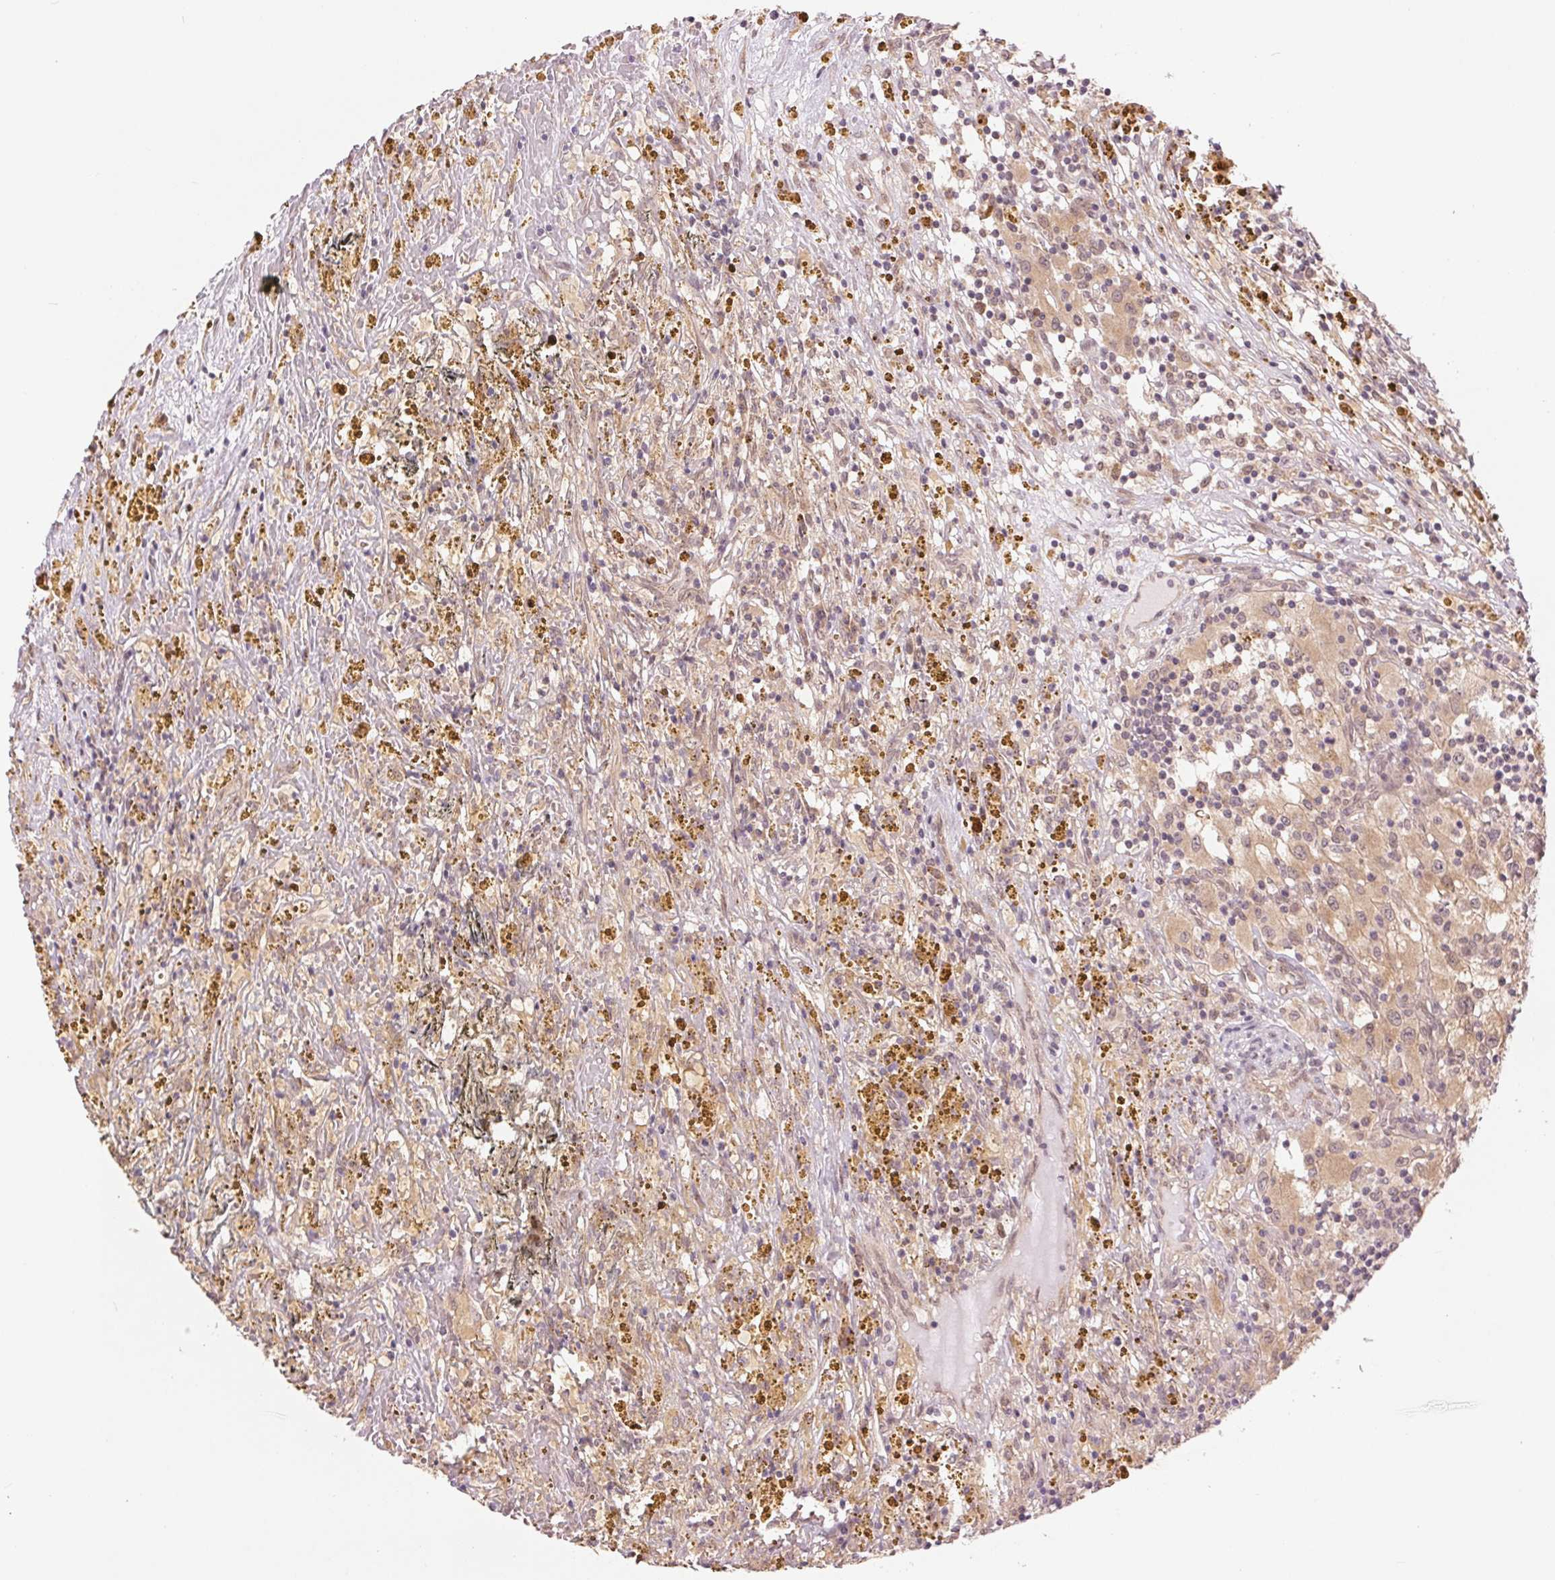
{"staining": {"intensity": "weak", "quantity": ">75%", "location": "cytoplasmic/membranous,nuclear"}, "tissue": "renal cancer", "cell_type": "Tumor cells", "image_type": "cancer", "snomed": [{"axis": "morphology", "description": "Adenocarcinoma, NOS"}, {"axis": "topography", "description": "Kidney"}], "caption": "Protein staining by immunohistochemistry (IHC) reveals weak cytoplasmic/membranous and nuclear staining in about >75% of tumor cells in adenocarcinoma (renal).", "gene": "ERI3", "patient": {"sex": "female", "age": 67}}